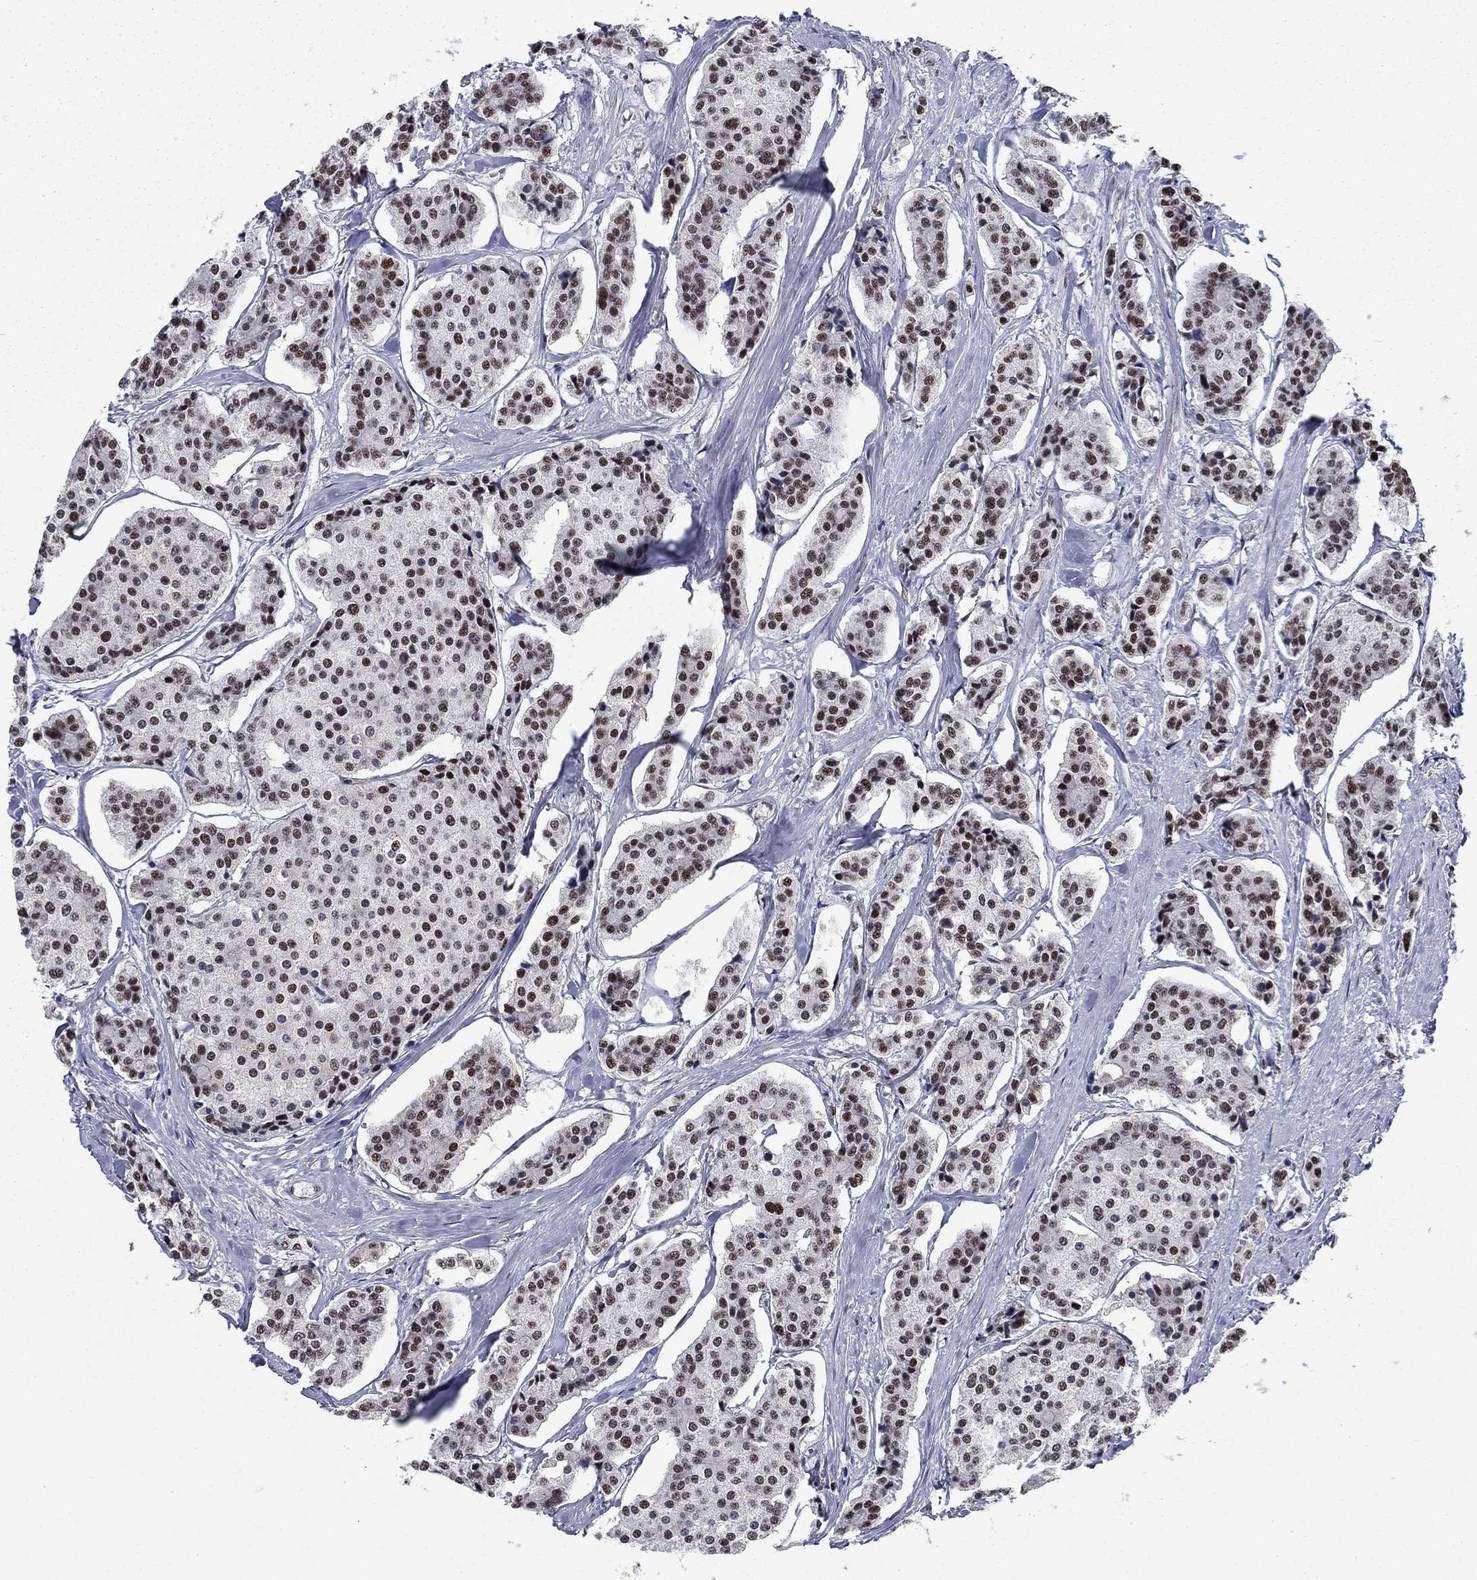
{"staining": {"intensity": "strong", "quantity": "<25%", "location": "nuclear"}, "tissue": "carcinoid", "cell_type": "Tumor cells", "image_type": "cancer", "snomed": [{"axis": "morphology", "description": "Carcinoid, malignant, NOS"}, {"axis": "topography", "description": "Small intestine"}], "caption": "Carcinoid (malignant) was stained to show a protein in brown. There is medium levels of strong nuclear expression in approximately <25% of tumor cells.", "gene": "RPRD1B", "patient": {"sex": "female", "age": 65}}